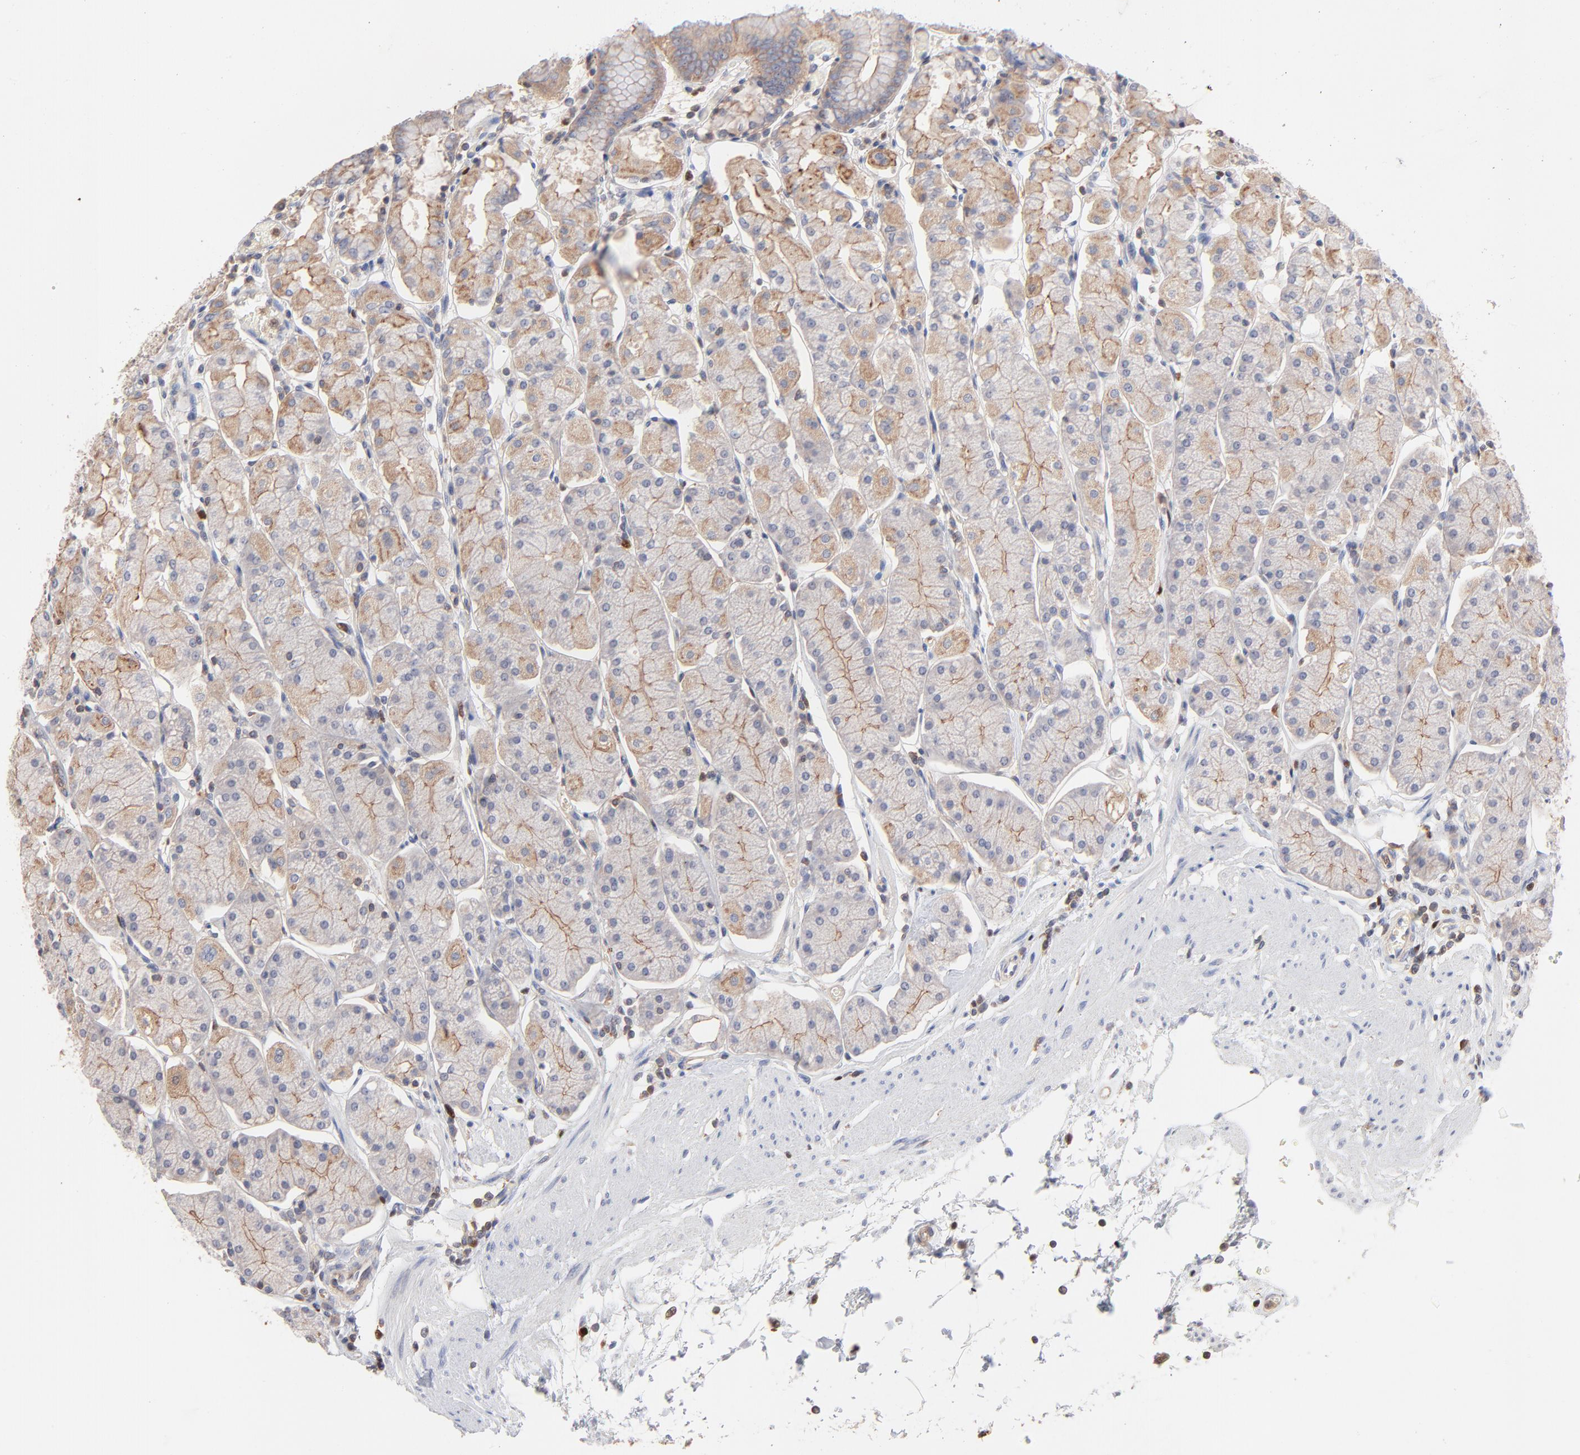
{"staining": {"intensity": "weak", "quantity": "25%-75%", "location": "cytoplasmic/membranous"}, "tissue": "stomach", "cell_type": "Glandular cells", "image_type": "normal", "snomed": [{"axis": "morphology", "description": "Normal tissue, NOS"}, {"axis": "topography", "description": "Stomach, upper"}, {"axis": "topography", "description": "Stomach"}], "caption": "Immunohistochemistry (IHC) of benign stomach reveals low levels of weak cytoplasmic/membranous expression in approximately 25%-75% of glandular cells.", "gene": "ARHGEF6", "patient": {"sex": "male", "age": 76}}